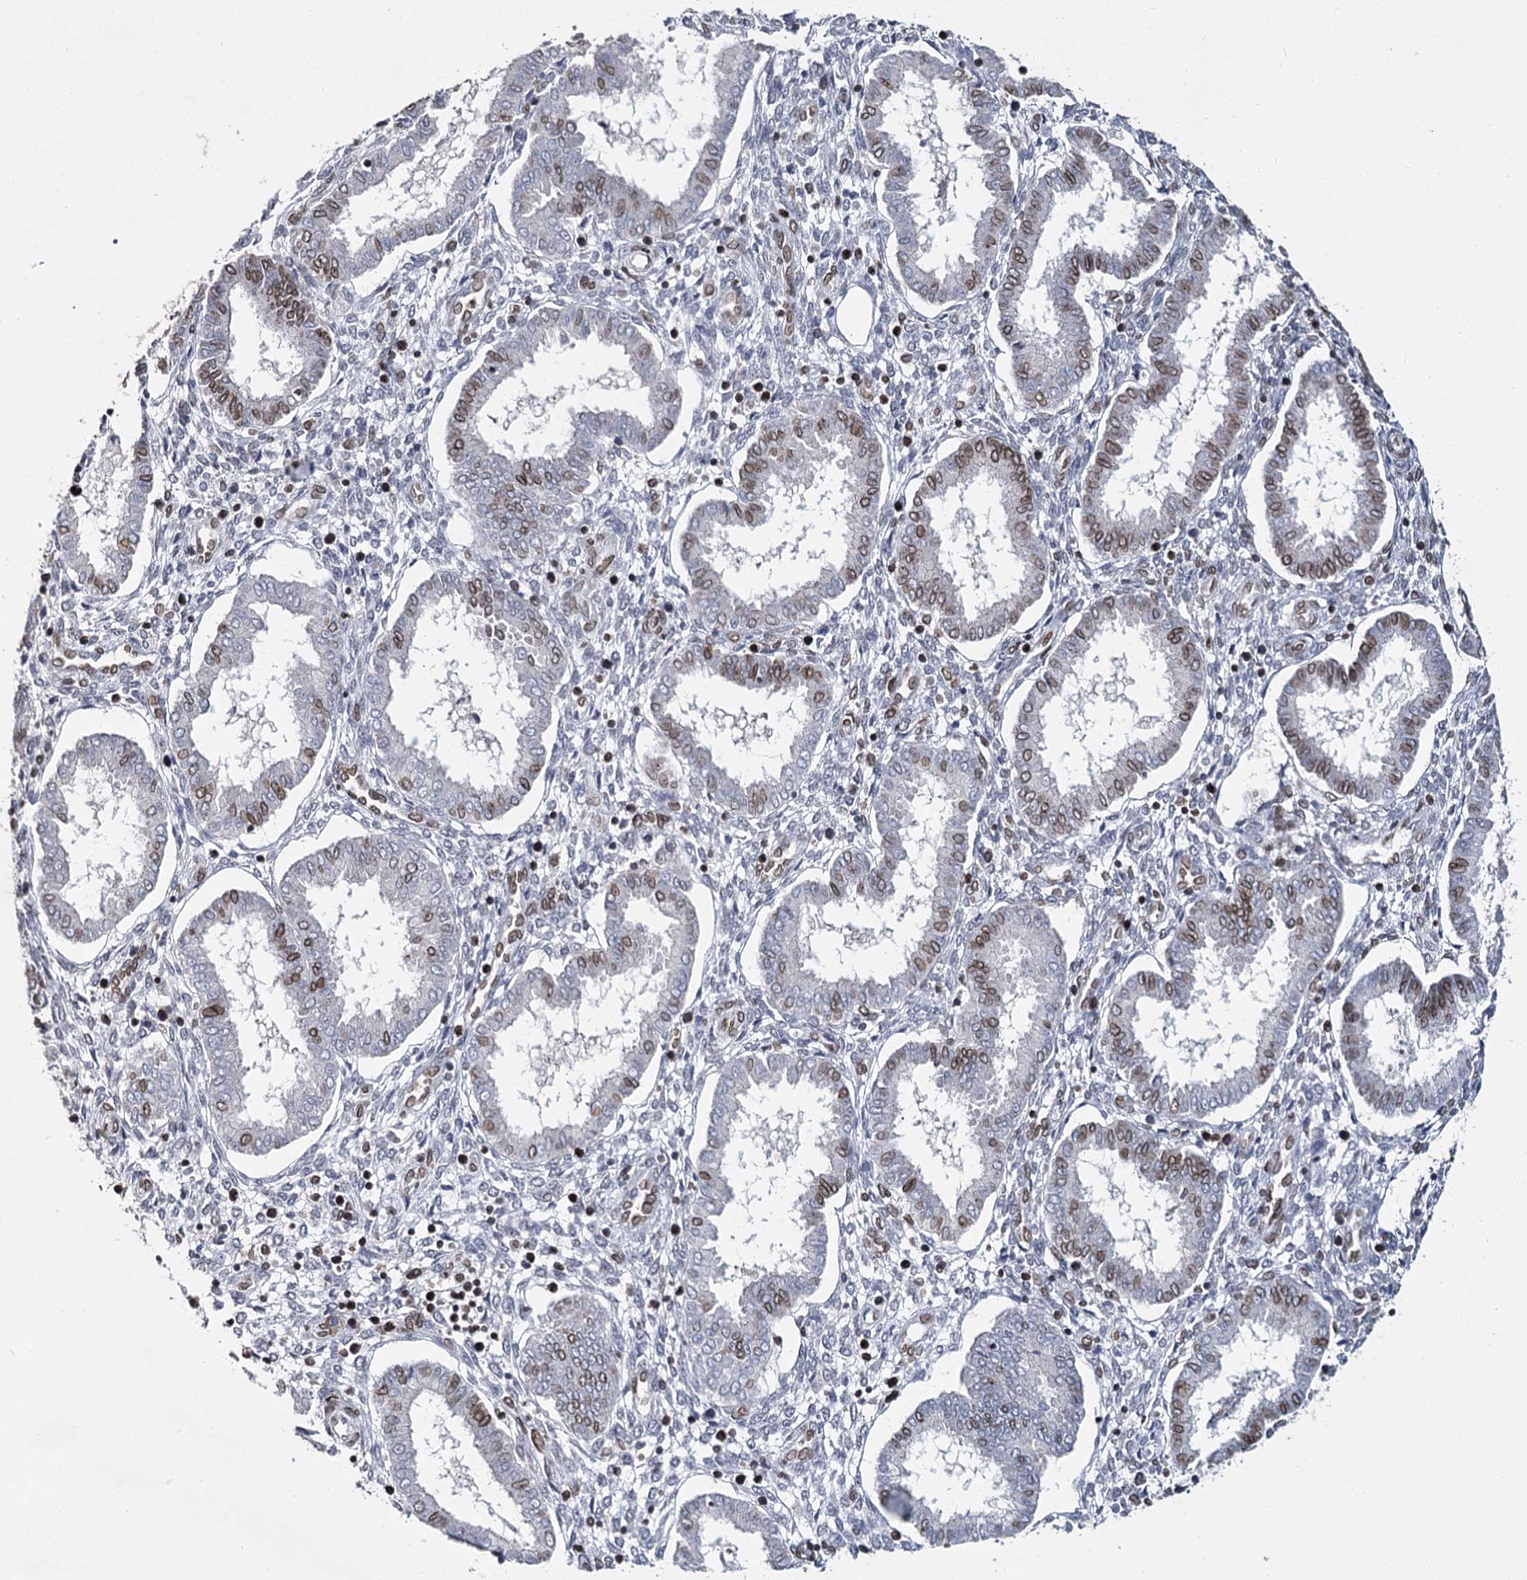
{"staining": {"intensity": "moderate", "quantity": "<25%", "location": "nuclear"}, "tissue": "endometrium", "cell_type": "Cells in endometrial stroma", "image_type": "normal", "snomed": [{"axis": "morphology", "description": "Normal tissue, NOS"}, {"axis": "topography", "description": "Endometrium"}], "caption": "Protein analysis of normal endometrium demonstrates moderate nuclear staining in about <25% of cells in endometrial stroma.", "gene": "KIAA0930", "patient": {"sex": "female", "age": 24}}